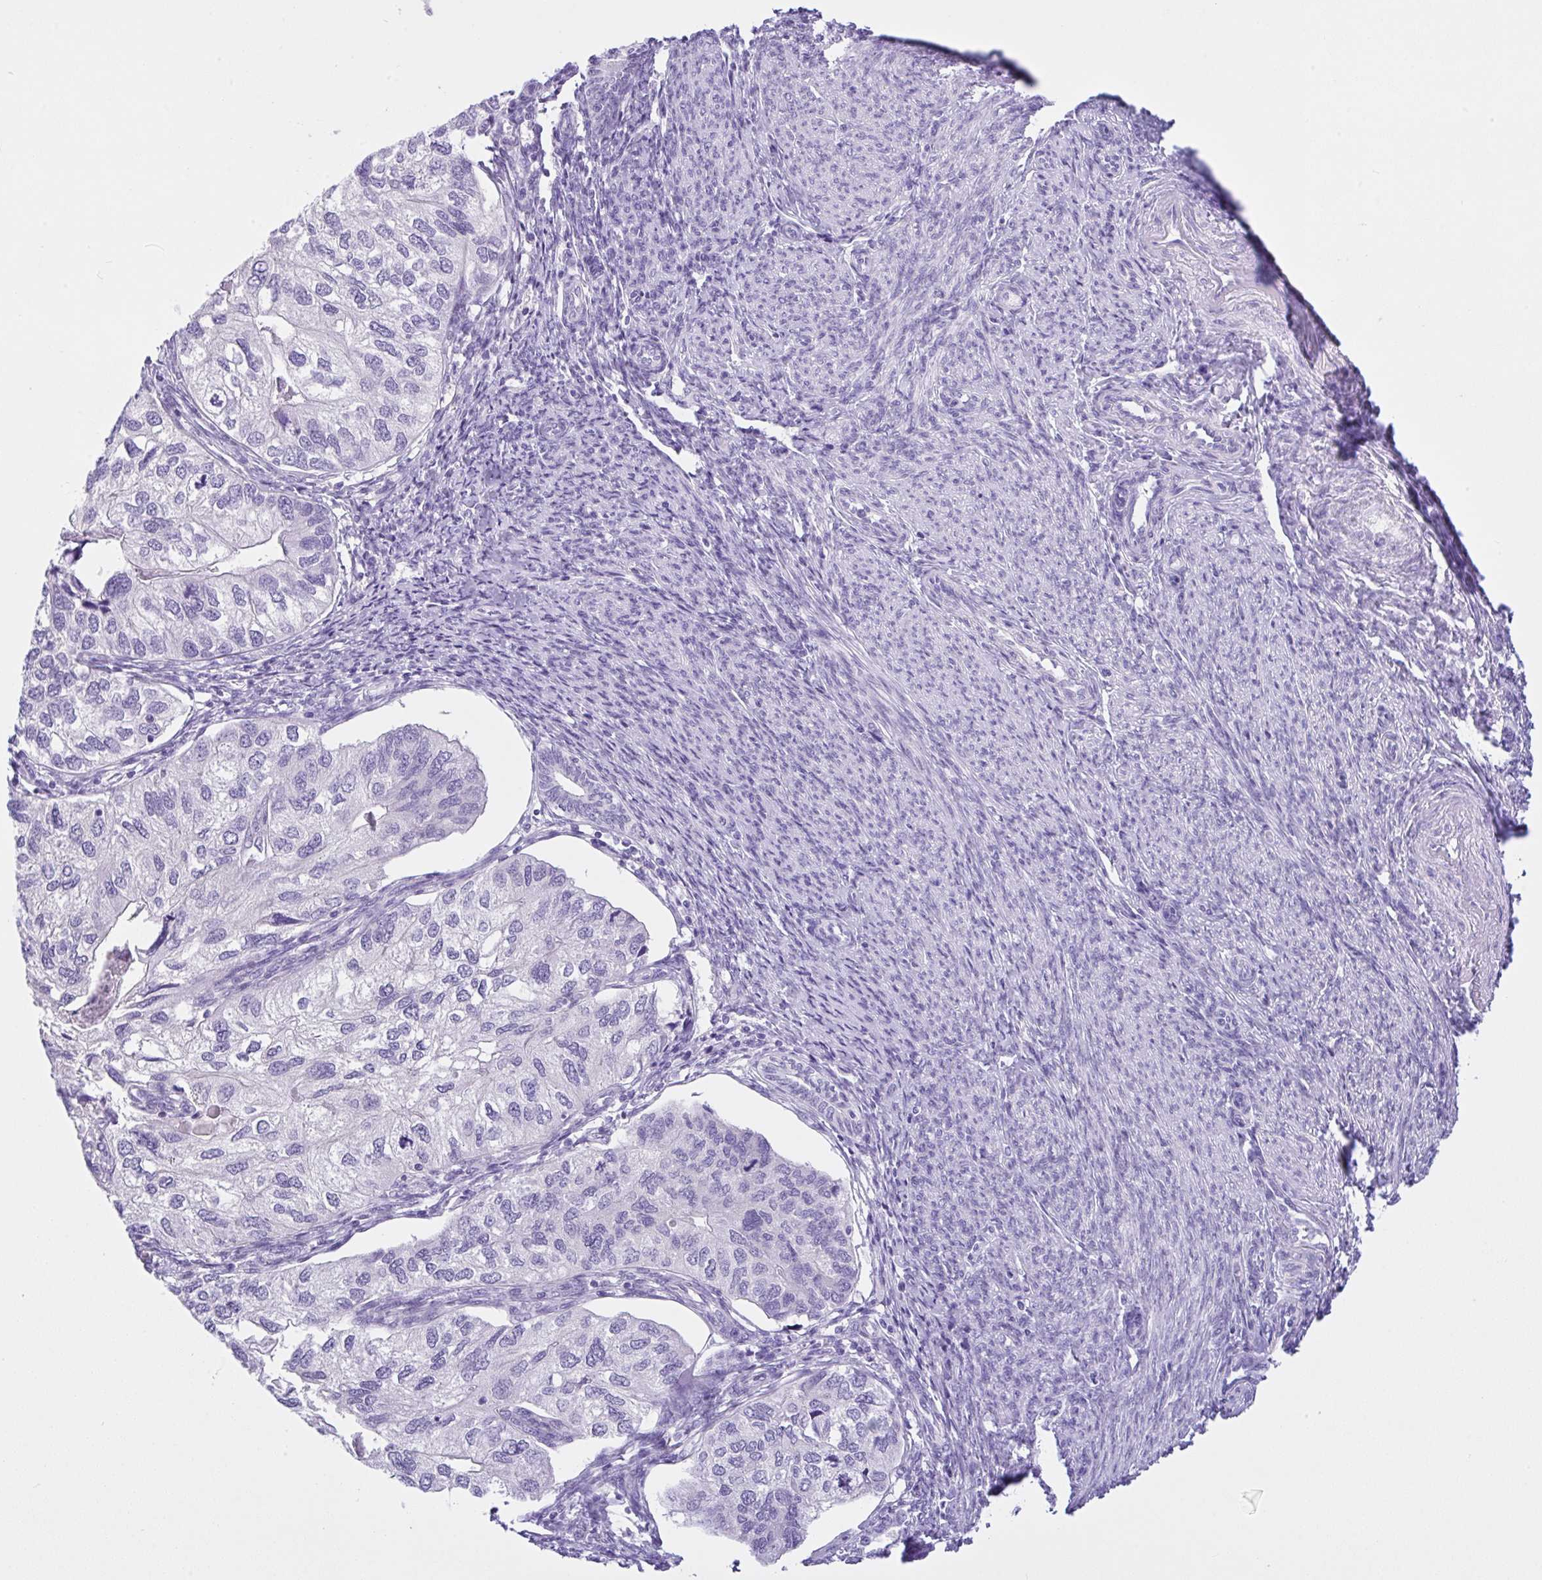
{"staining": {"intensity": "negative", "quantity": "none", "location": "none"}, "tissue": "endometrial cancer", "cell_type": "Tumor cells", "image_type": "cancer", "snomed": [{"axis": "morphology", "description": "Carcinoma, NOS"}, {"axis": "topography", "description": "Uterus"}], "caption": "Tumor cells show no significant positivity in endometrial cancer. (DAB immunohistochemistry visualized using brightfield microscopy, high magnification).", "gene": "NCF1", "patient": {"sex": "female", "age": 76}}